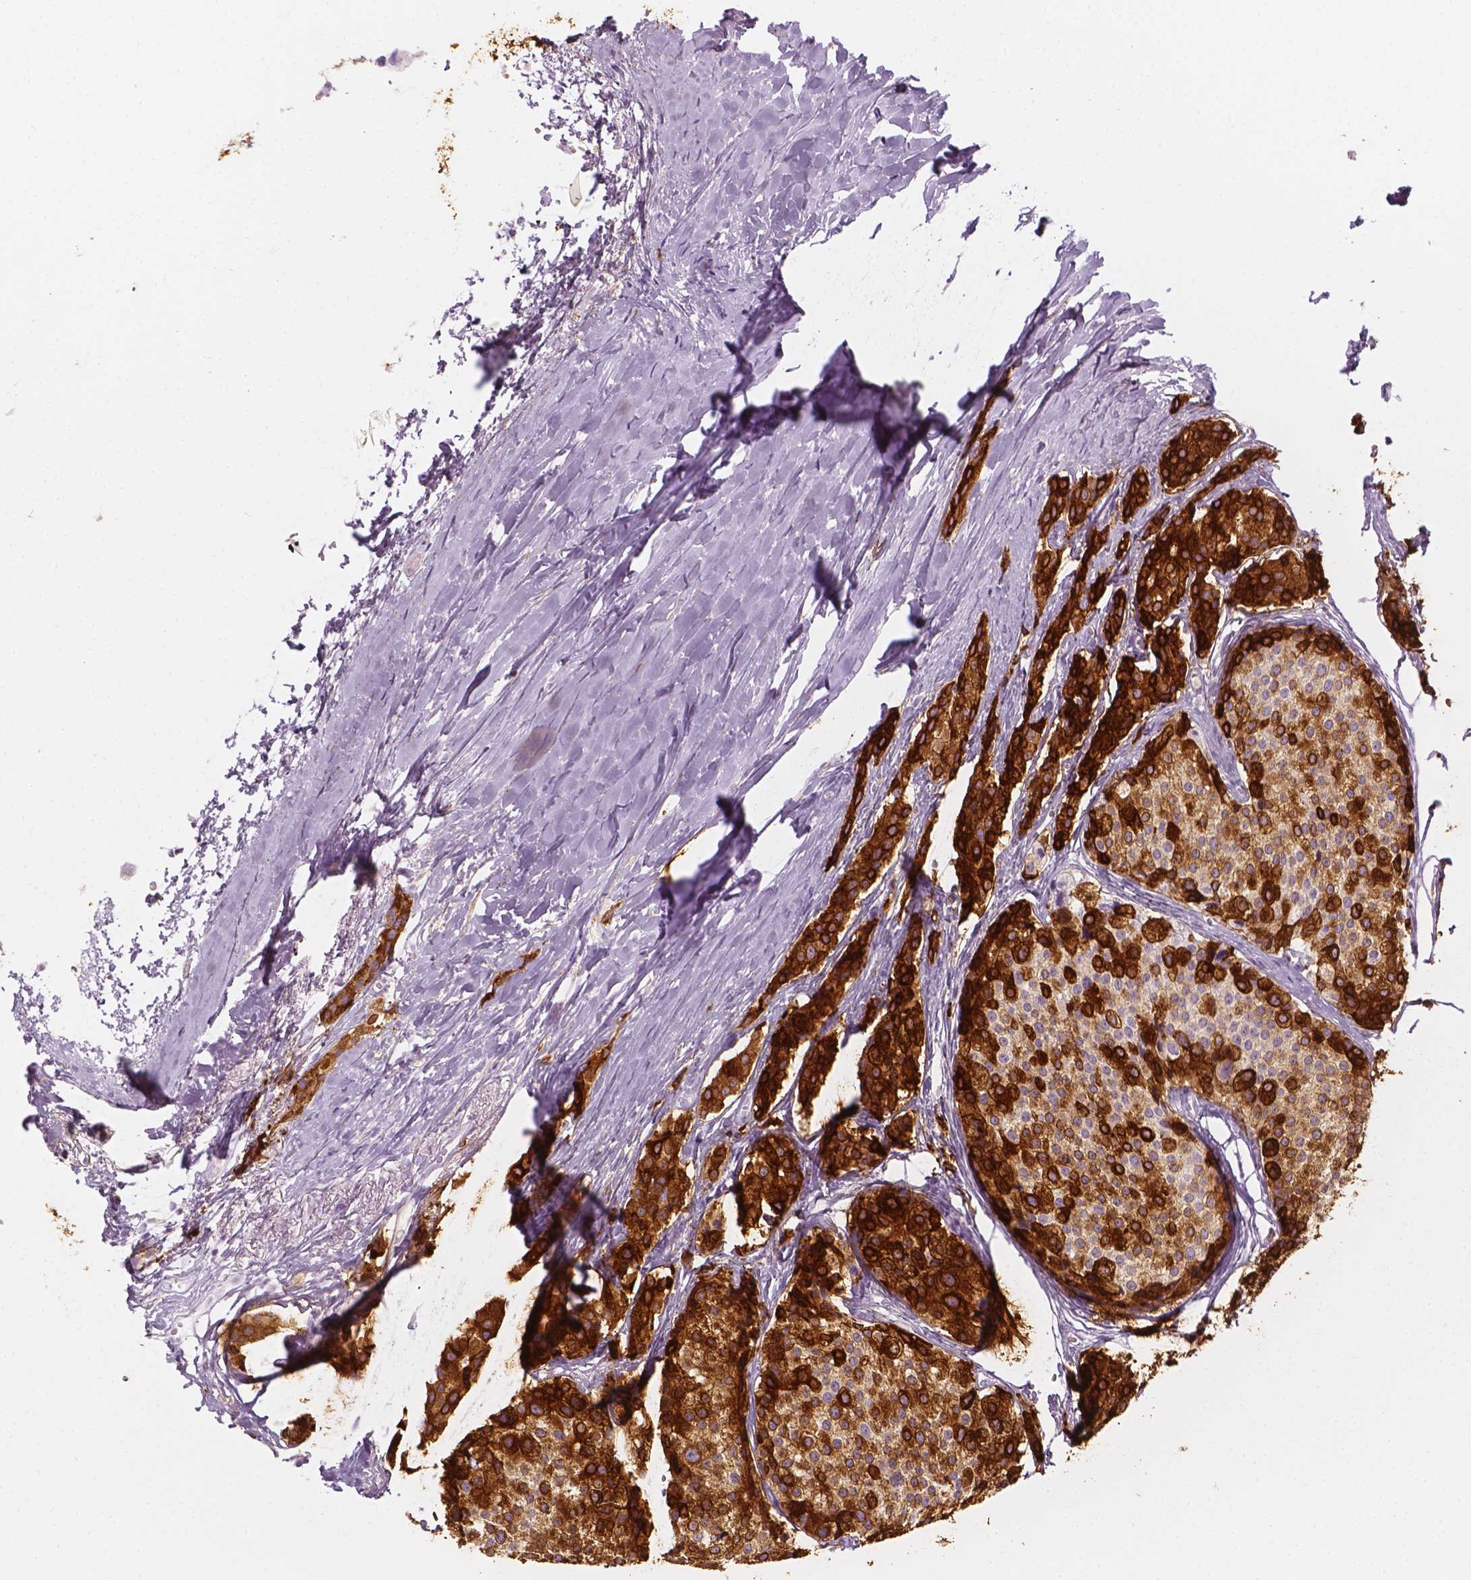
{"staining": {"intensity": "strong", "quantity": "25%-75%", "location": "cytoplasmic/membranous"}, "tissue": "carcinoid", "cell_type": "Tumor cells", "image_type": "cancer", "snomed": [{"axis": "morphology", "description": "Carcinoid, malignant, NOS"}, {"axis": "topography", "description": "Small intestine"}], "caption": "Human carcinoid stained with a brown dye shows strong cytoplasmic/membranous positive expression in about 25%-75% of tumor cells.", "gene": "CES1", "patient": {"sex": "female", "age": 65}}